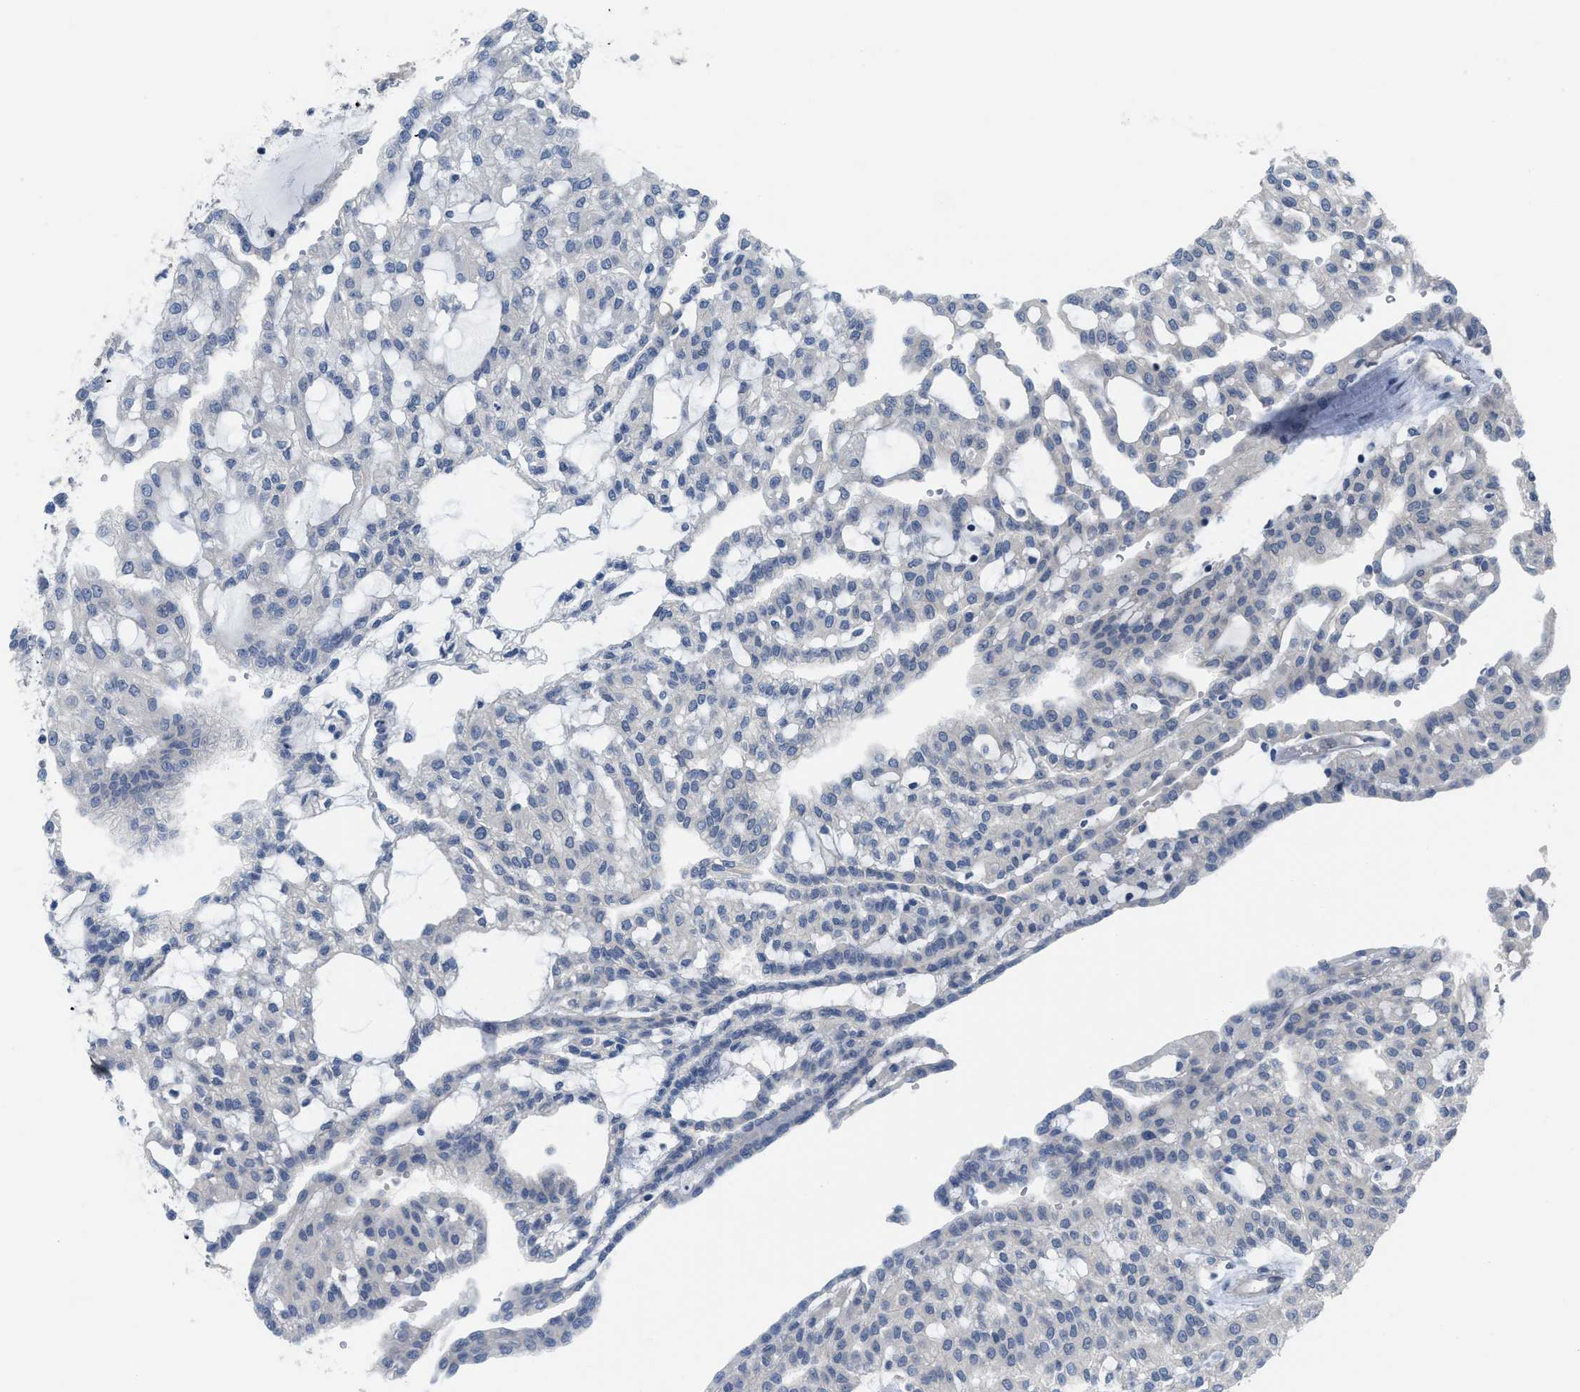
{"staining": {"intensity": "negative", "quantity": "none", "location": "none"}, "tissue": "renal cancer", "cell_type": "Tumor cells", "image_type": "cancer", "snomed": [{"axis": "morphology", "description": "Adenocarcinoma, NOS"}, {"axis": "topography", "description": "Kidney"}], "caption": "High power microscopy micrograph of an immunohistochemistry (IHC) photomicrograph of renal cancer, revealing no significant expression in tumor cells.", "gene": "TNFAIP1", "patient": {"sex": "male", "age": 63}}